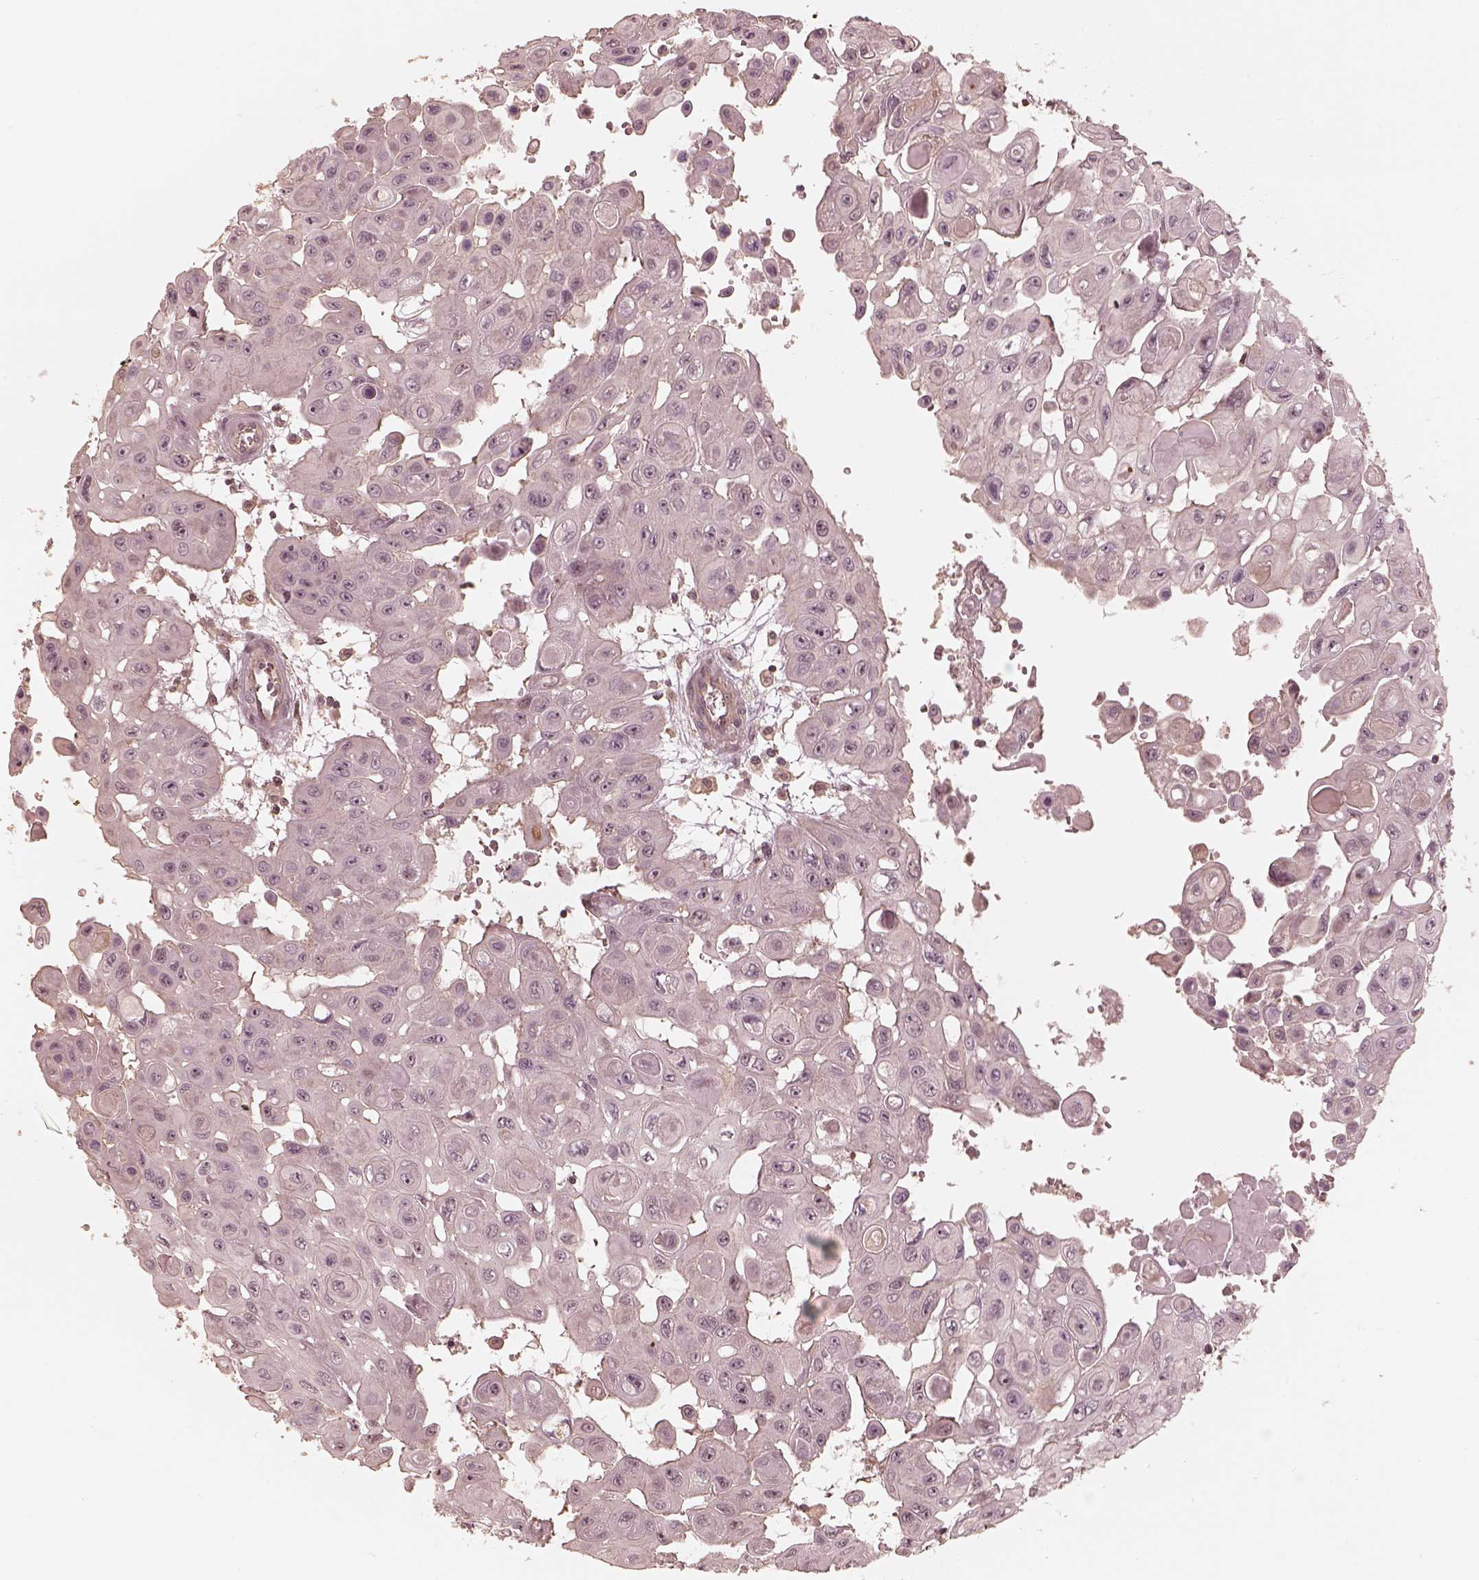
{"staining": {"intensity": "negative", "quantity": "none", "location": "none"}, "tissue": "head and neck cancer", "cell_type": "Tumor cells", "image_type": "cancer", "snomed": [{"axis": "morphology", "description": "Adenocarcinoma, NOS"}, {"axis": "topography", "description": "Head-Neck"}], "caption": "Tumor cells are negative for protein expression in human head and neck cancer.", "gene": "KIF5C", "patient": {"sex": "male", "age": 73}}